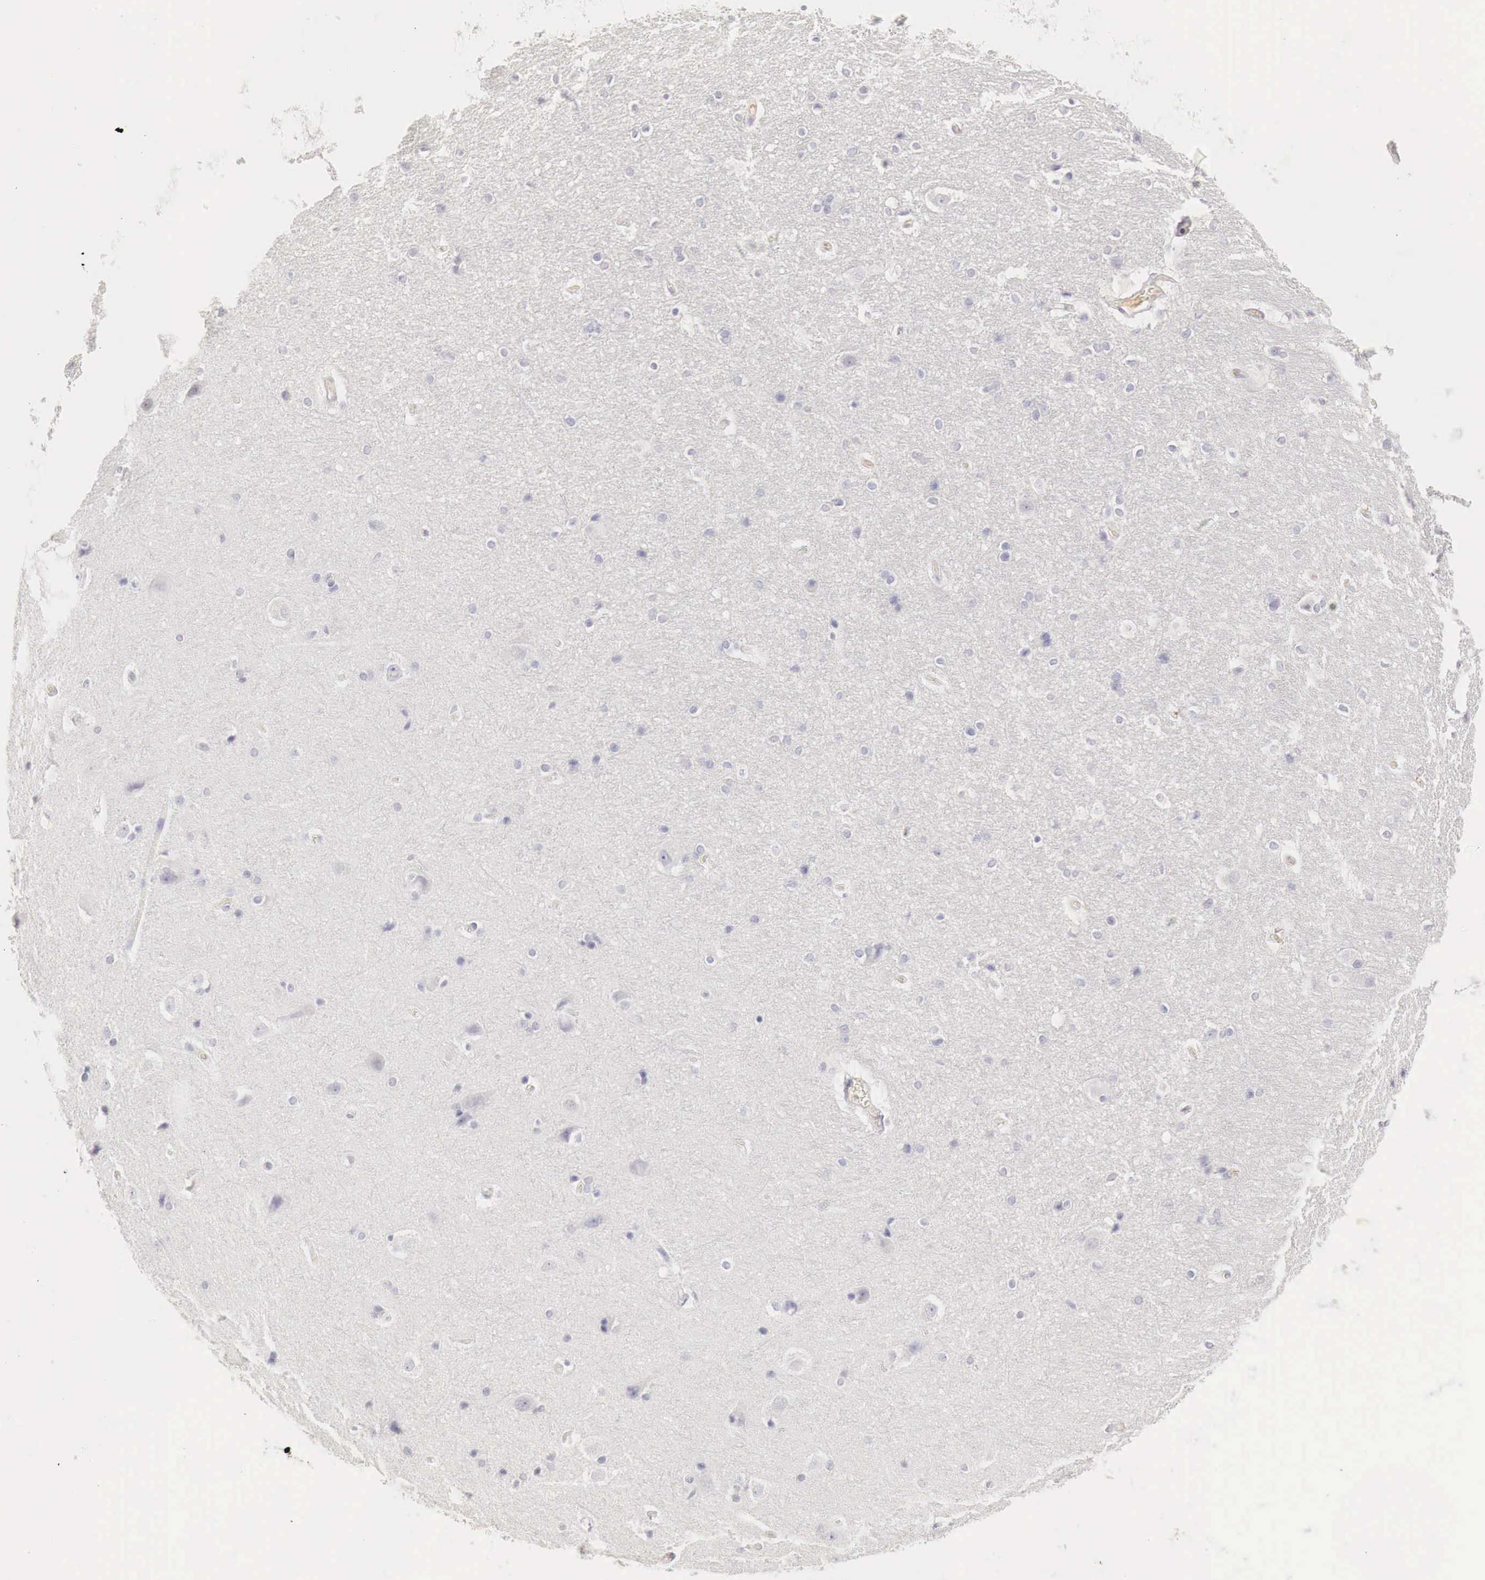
{"staining": {"intensity": "negative", "quantity": "none", "location": "none"}, "tissue": "hippocampus", "cell_type": "Glial cells", "image_type": "normal", "snomed": [{"axis": "morphology", "description": "Normal tissue, NOS"}, {"axis": "topography", "description": "Hippocampus"}], "caption": "The micrograph reveals no staining of glial cells in unremarkable hippocampus.", "gene": "OTC", "patient": {"sex": "female", "age": 19}}